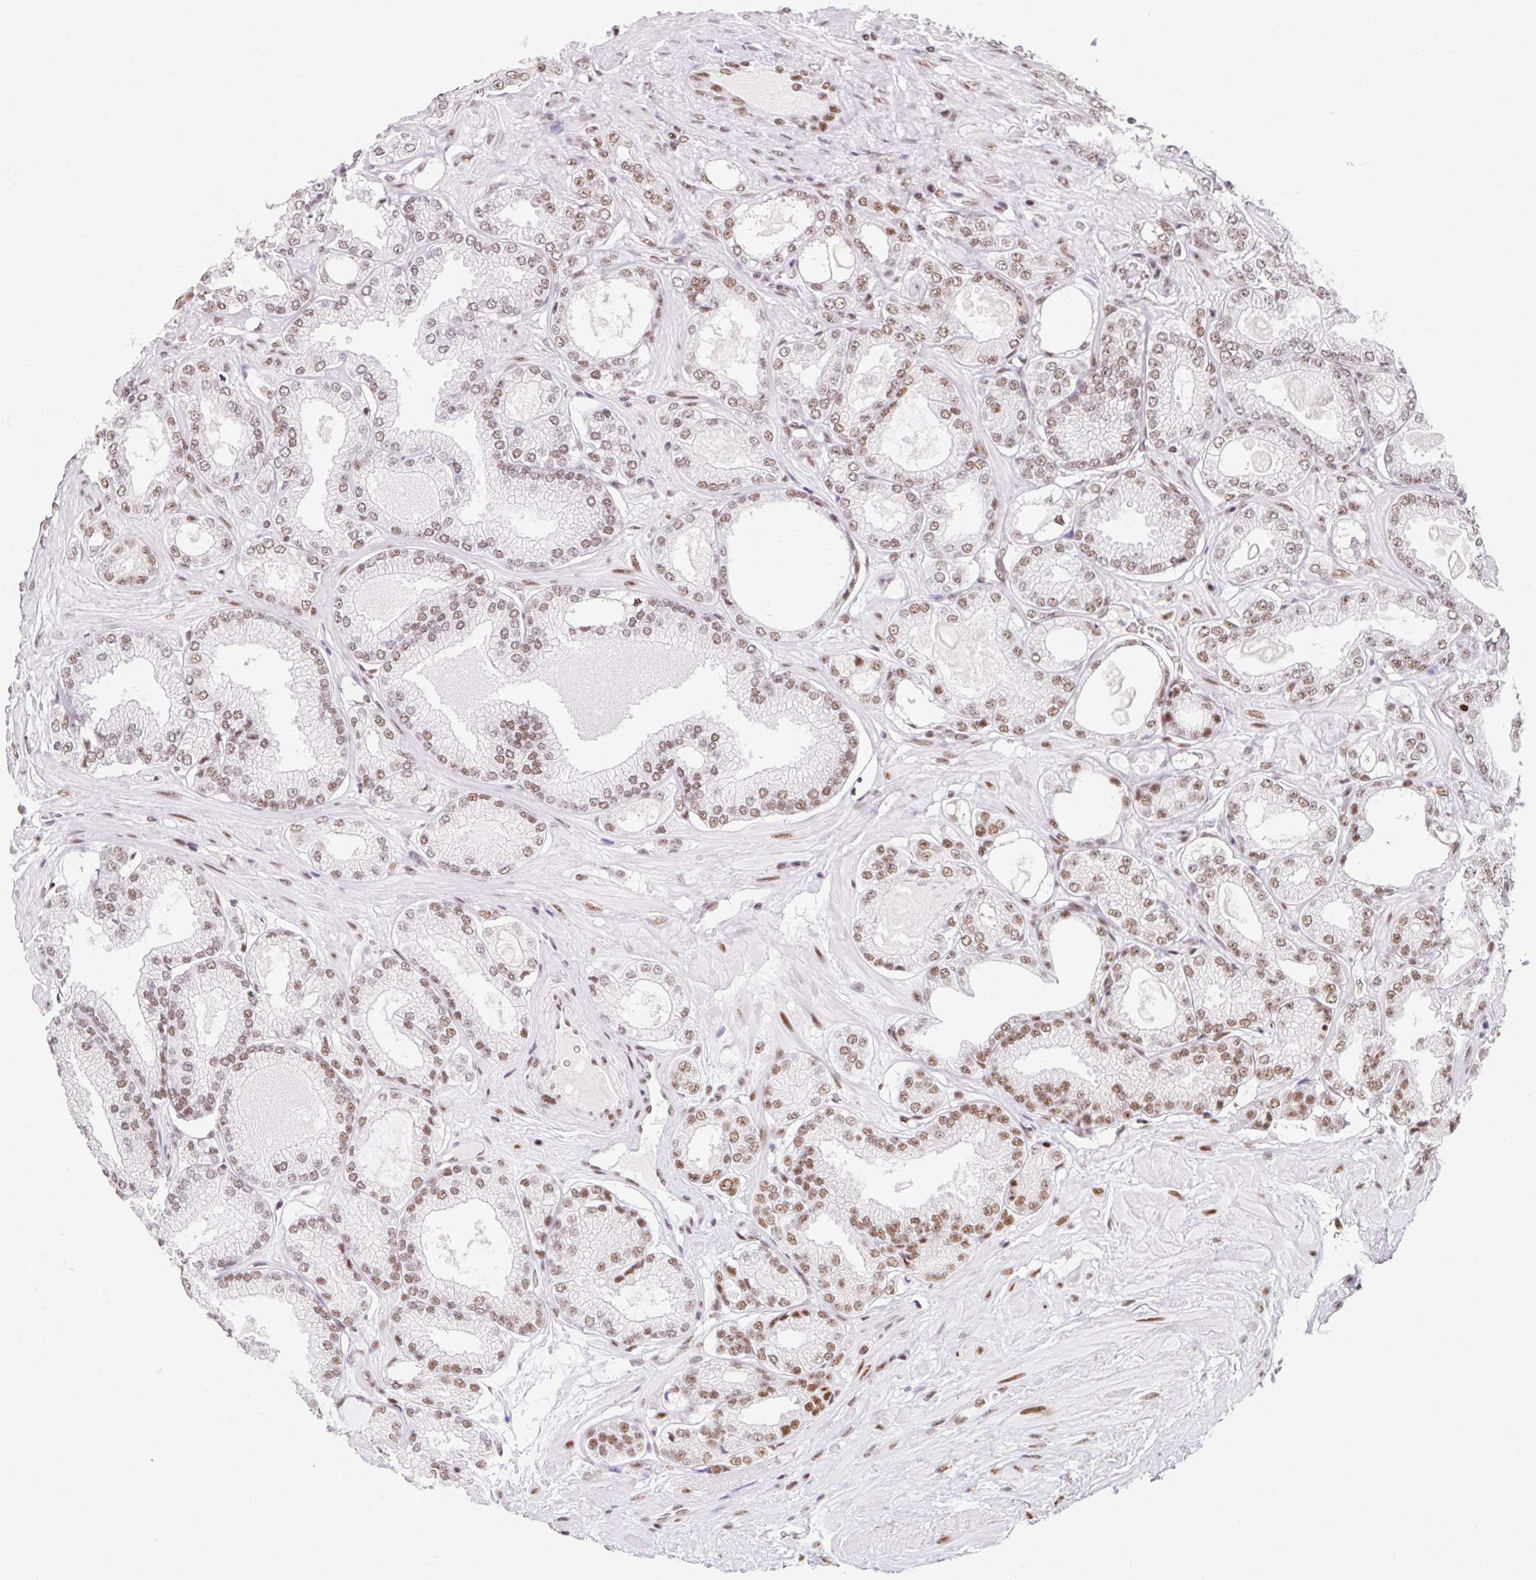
{"staining": {"intensity": "moderate", "quantity": ">75%", "location": "nuclear"}, "tissue": "prostate cancer", "cell_type": "Tumor cells", "image_type": "cancer", "snomed": [{"axis": "morphology", "description": "Adenocarcinoma, High grade"}, {"axis": "topography", "description": "Prostate"}], "caption": "Prostate adenocarcinoma (high-grade) was stained to show a protein in brown. There is medium levels of moderate nuclear positivity in approximately >75% of tumor cells.", "gene": "SRSF10", "patient": {"sex": "male", "age": 68}}